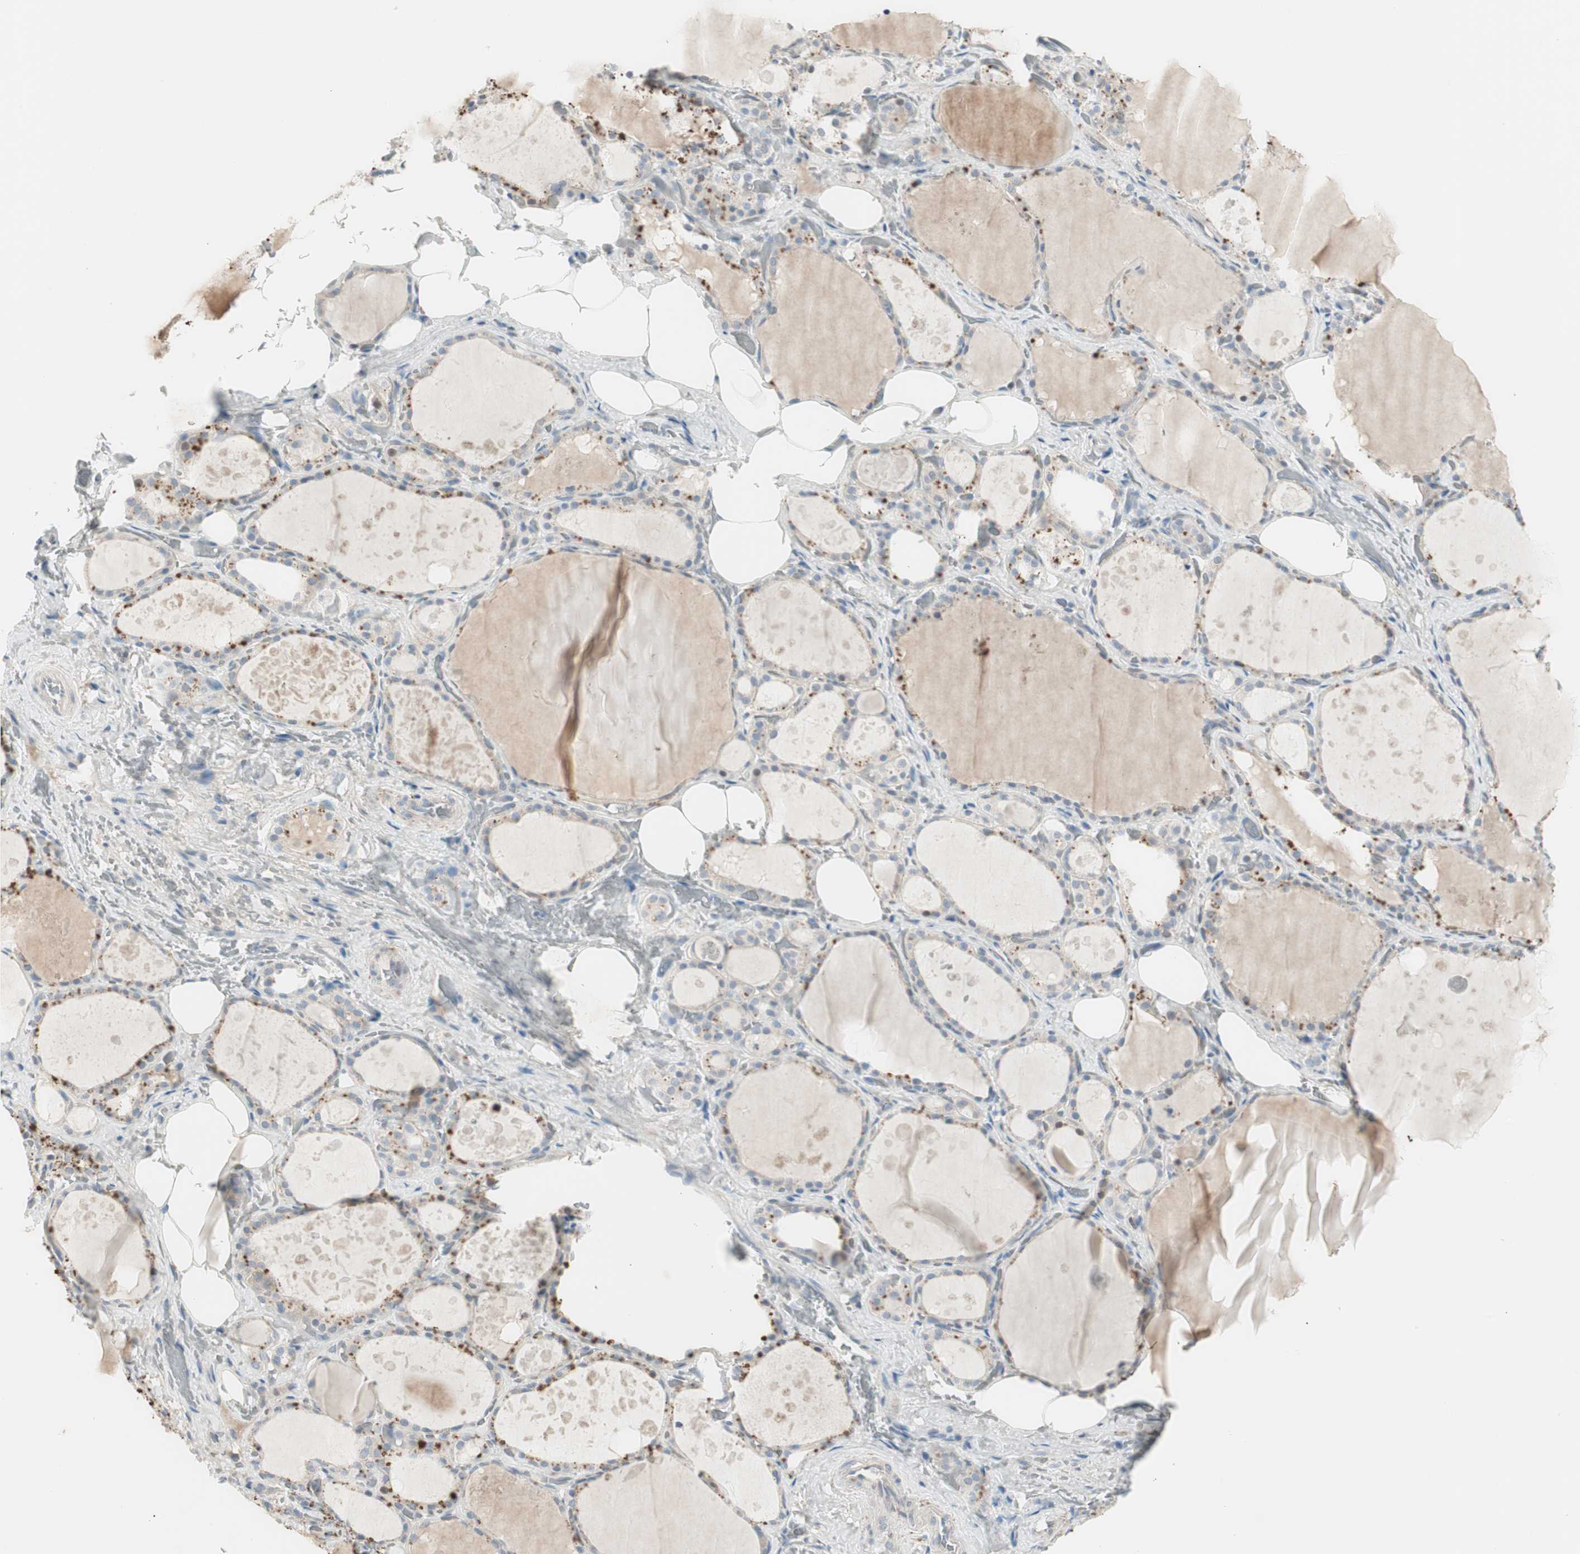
{"staining": {"intensity": "moderate", "quantity": "<25%", "location": "cytoplasmic/membranous"}, "tissue": "thyroid gland", "cell_type": "Glandular cells", "image_type": "normal", "snomed": [{"axis": "morphology", "description": "Normal tissue, NOS"}, {"axis": "topography", "description": "Thyroid gland"}], "caption": "Thyroid gland stained with DAB immunohistochemistry reveals low levels of moderate cytoplasmic/membranous expression in approximately <25% of glandular cells.", "gene": "MAPRE3", "patient": {"sex": "male", "age": 61}}